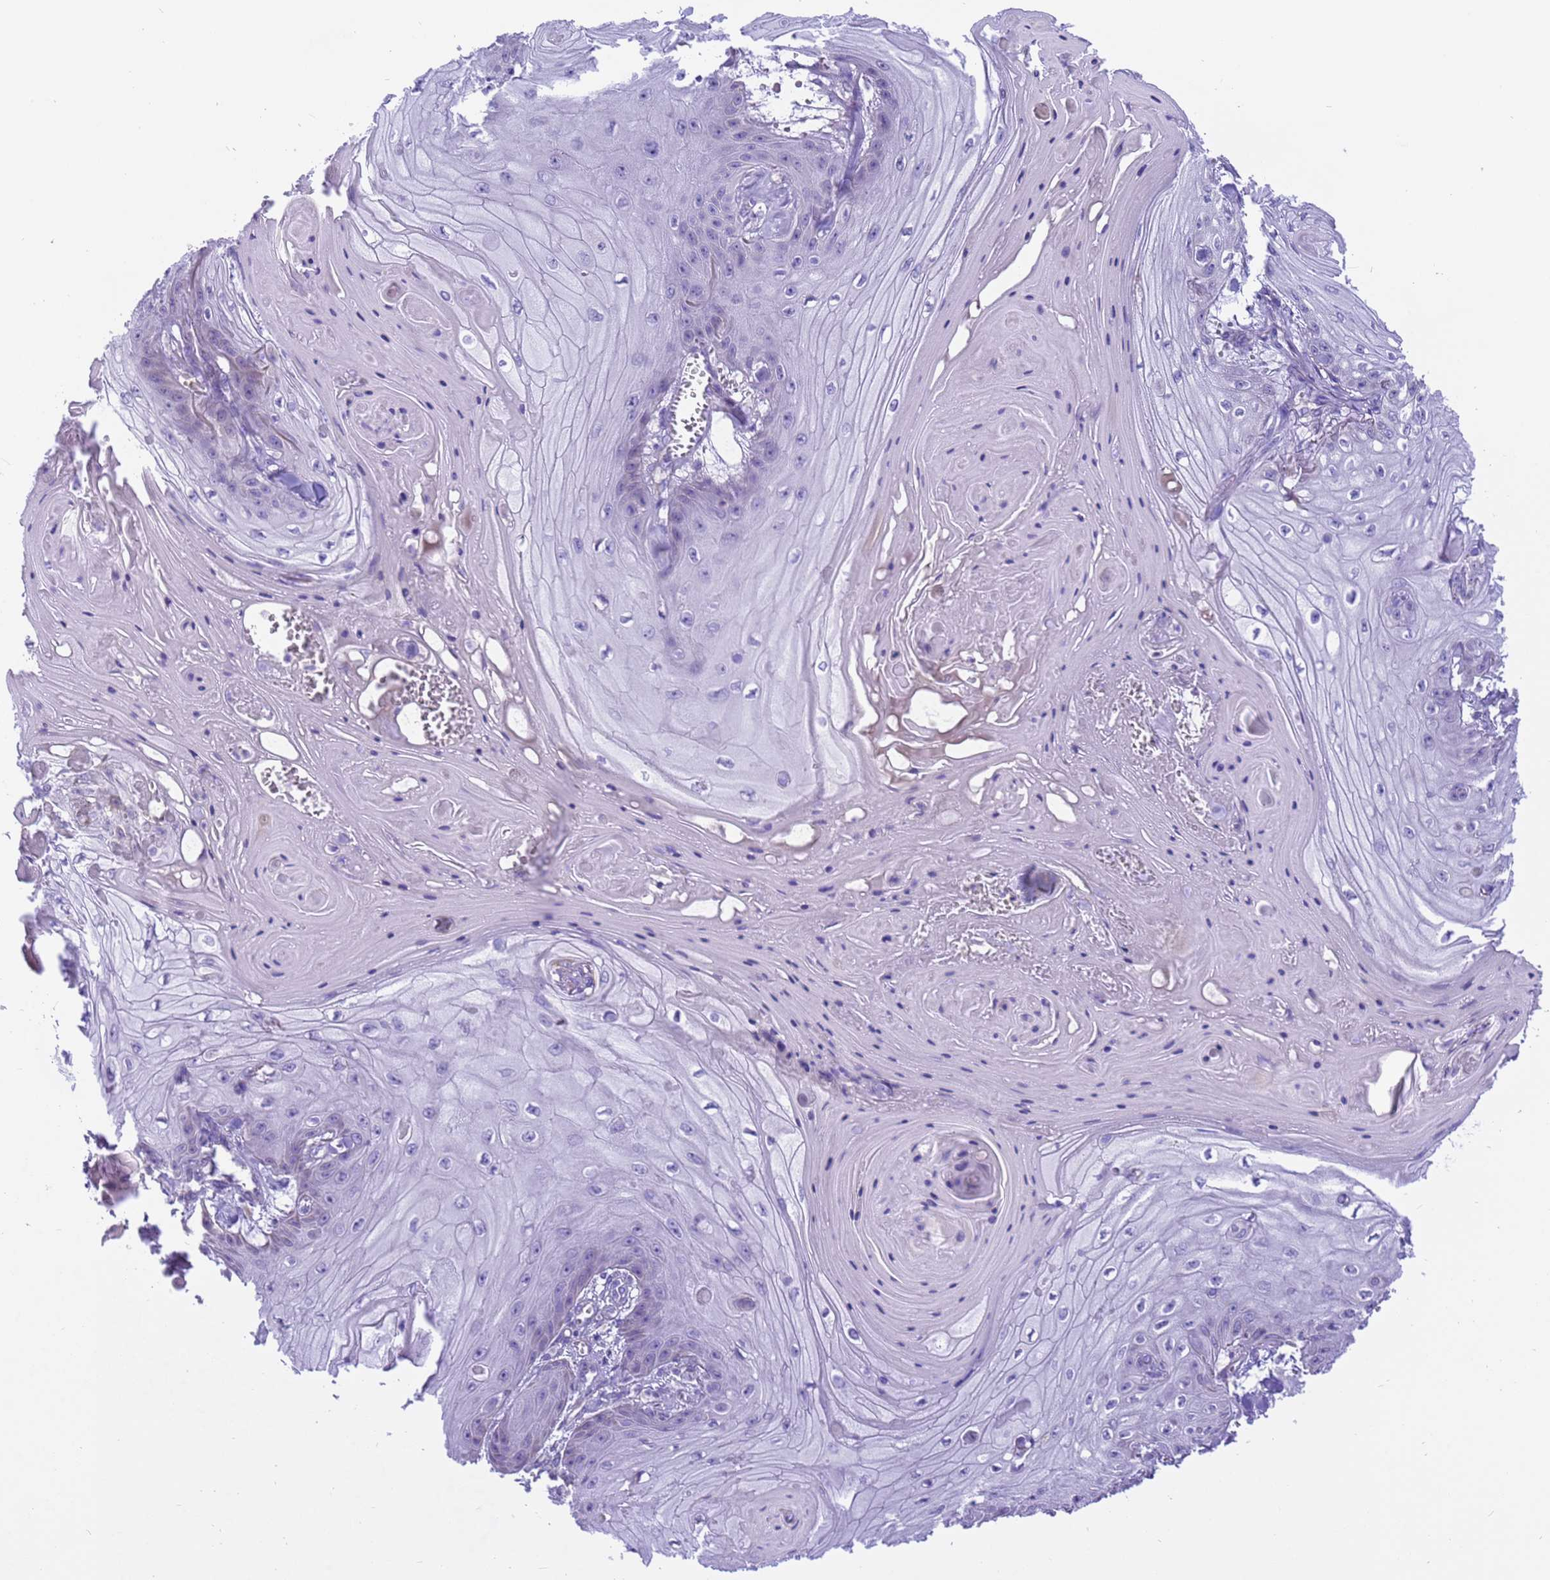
{"staining": {"intensity": "negative", "quantity": "none", "location": "none"}, "tissue": "skin cancer", "cell_type": "Tumor cells", "image_type": "cancer", "snomed": [{"axis": "morphology", "description": "Squamous cell carcinoma, NOS"}, {"axis": "topography", "description": "Skin"}], "caption": "Immunohistochemical staining of skin cancer (squamous cell carcinoma) displays no significant expression in tumor cells.", "gene": "PIEZO2", "patient": {"sex": "male", "age": 74}}